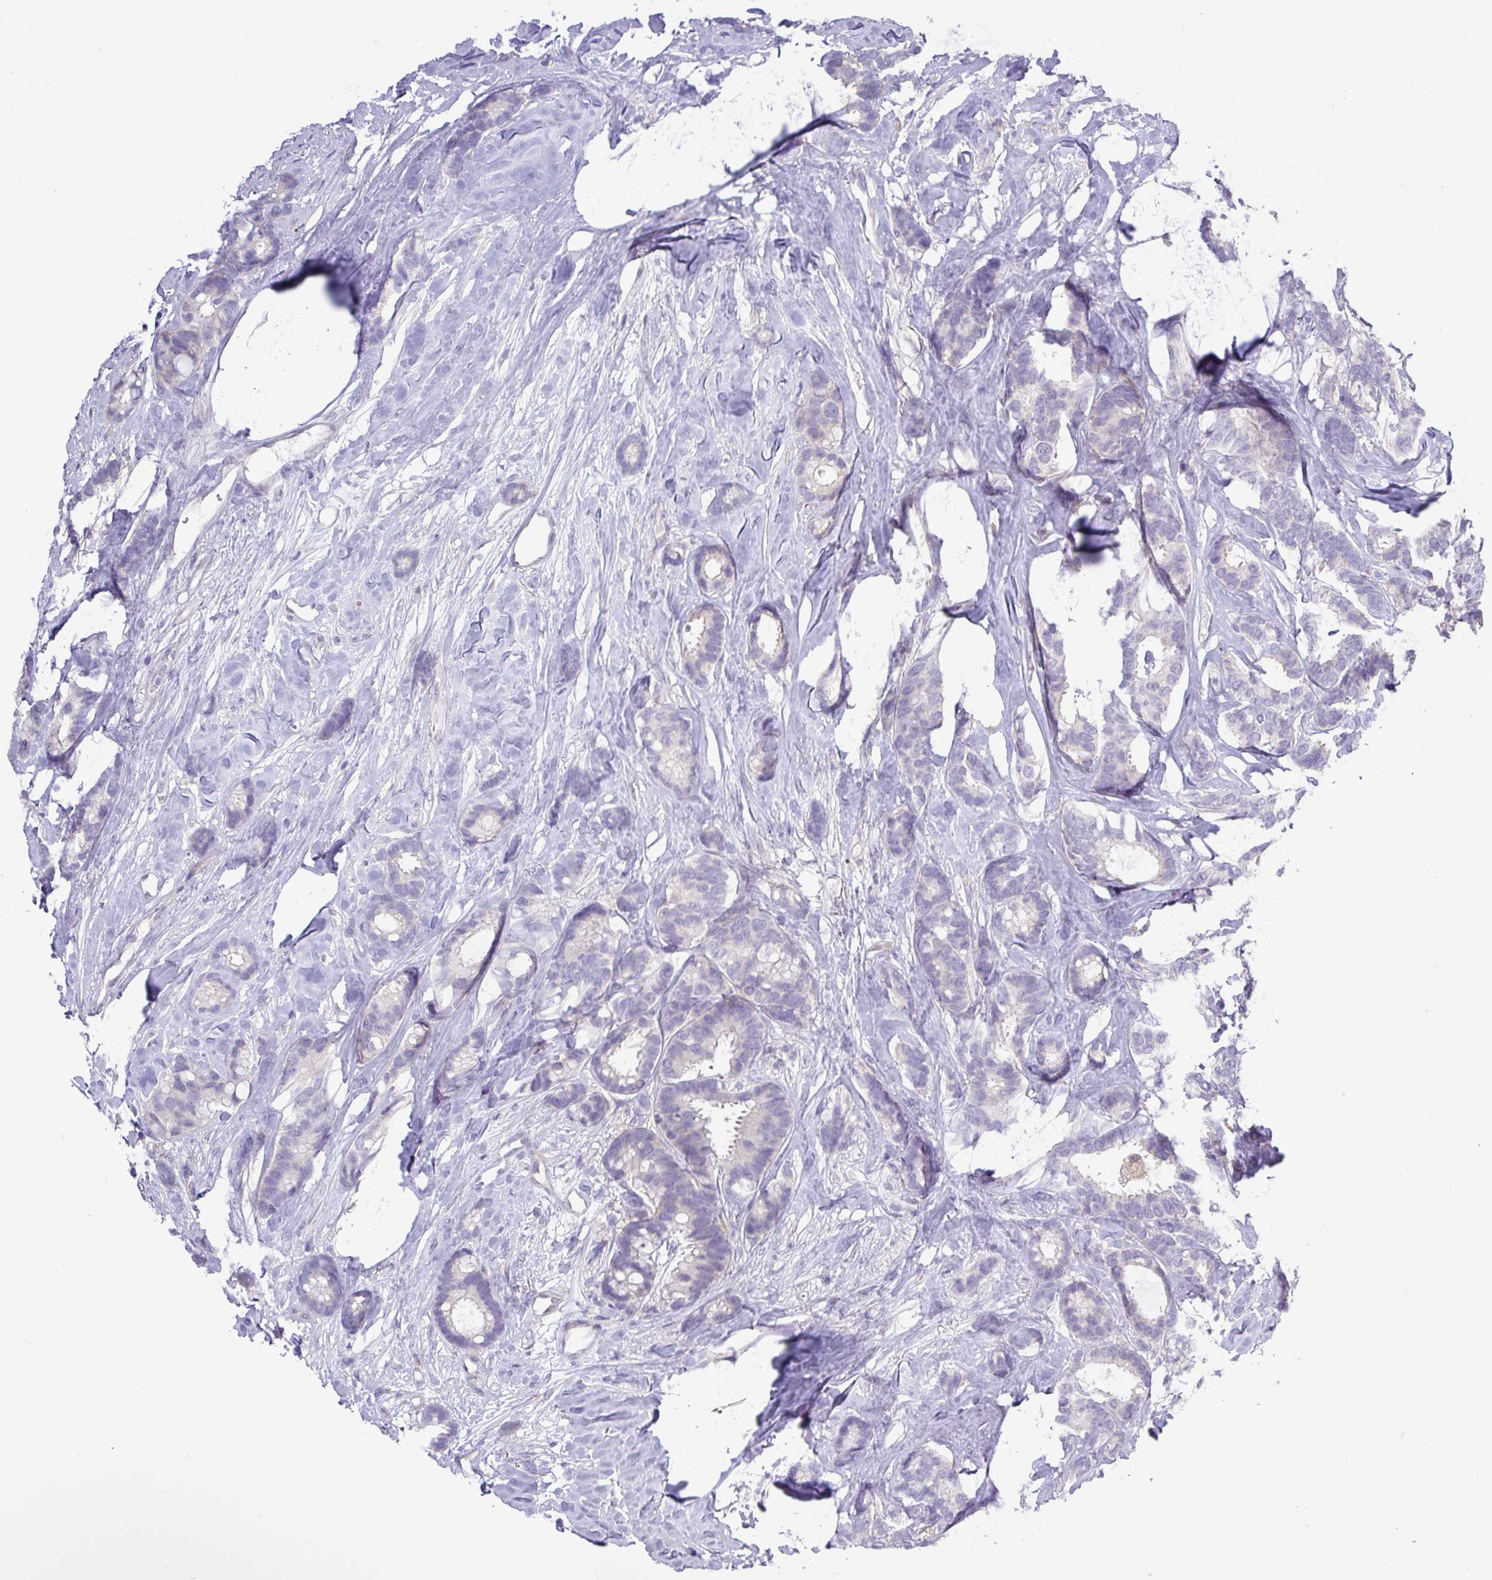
{"staining": {"intensity": "negative", "quantity": "none", "location": "none"}, "tissue": "breast cancer", "cell_type": "Tumor cells", "image_type": "cancer", "snomed": [{"axis": "morphology", "description": "Duct carcinoma"}, {"axis": "topography", "description": "Breast"}], "caption": "Human breast cancer stained for a protein using immunohistochemistry displays no expression in tumor cells.", "gene": "RIPPLY1", "patient": {"sex": "female", "age": 87}}